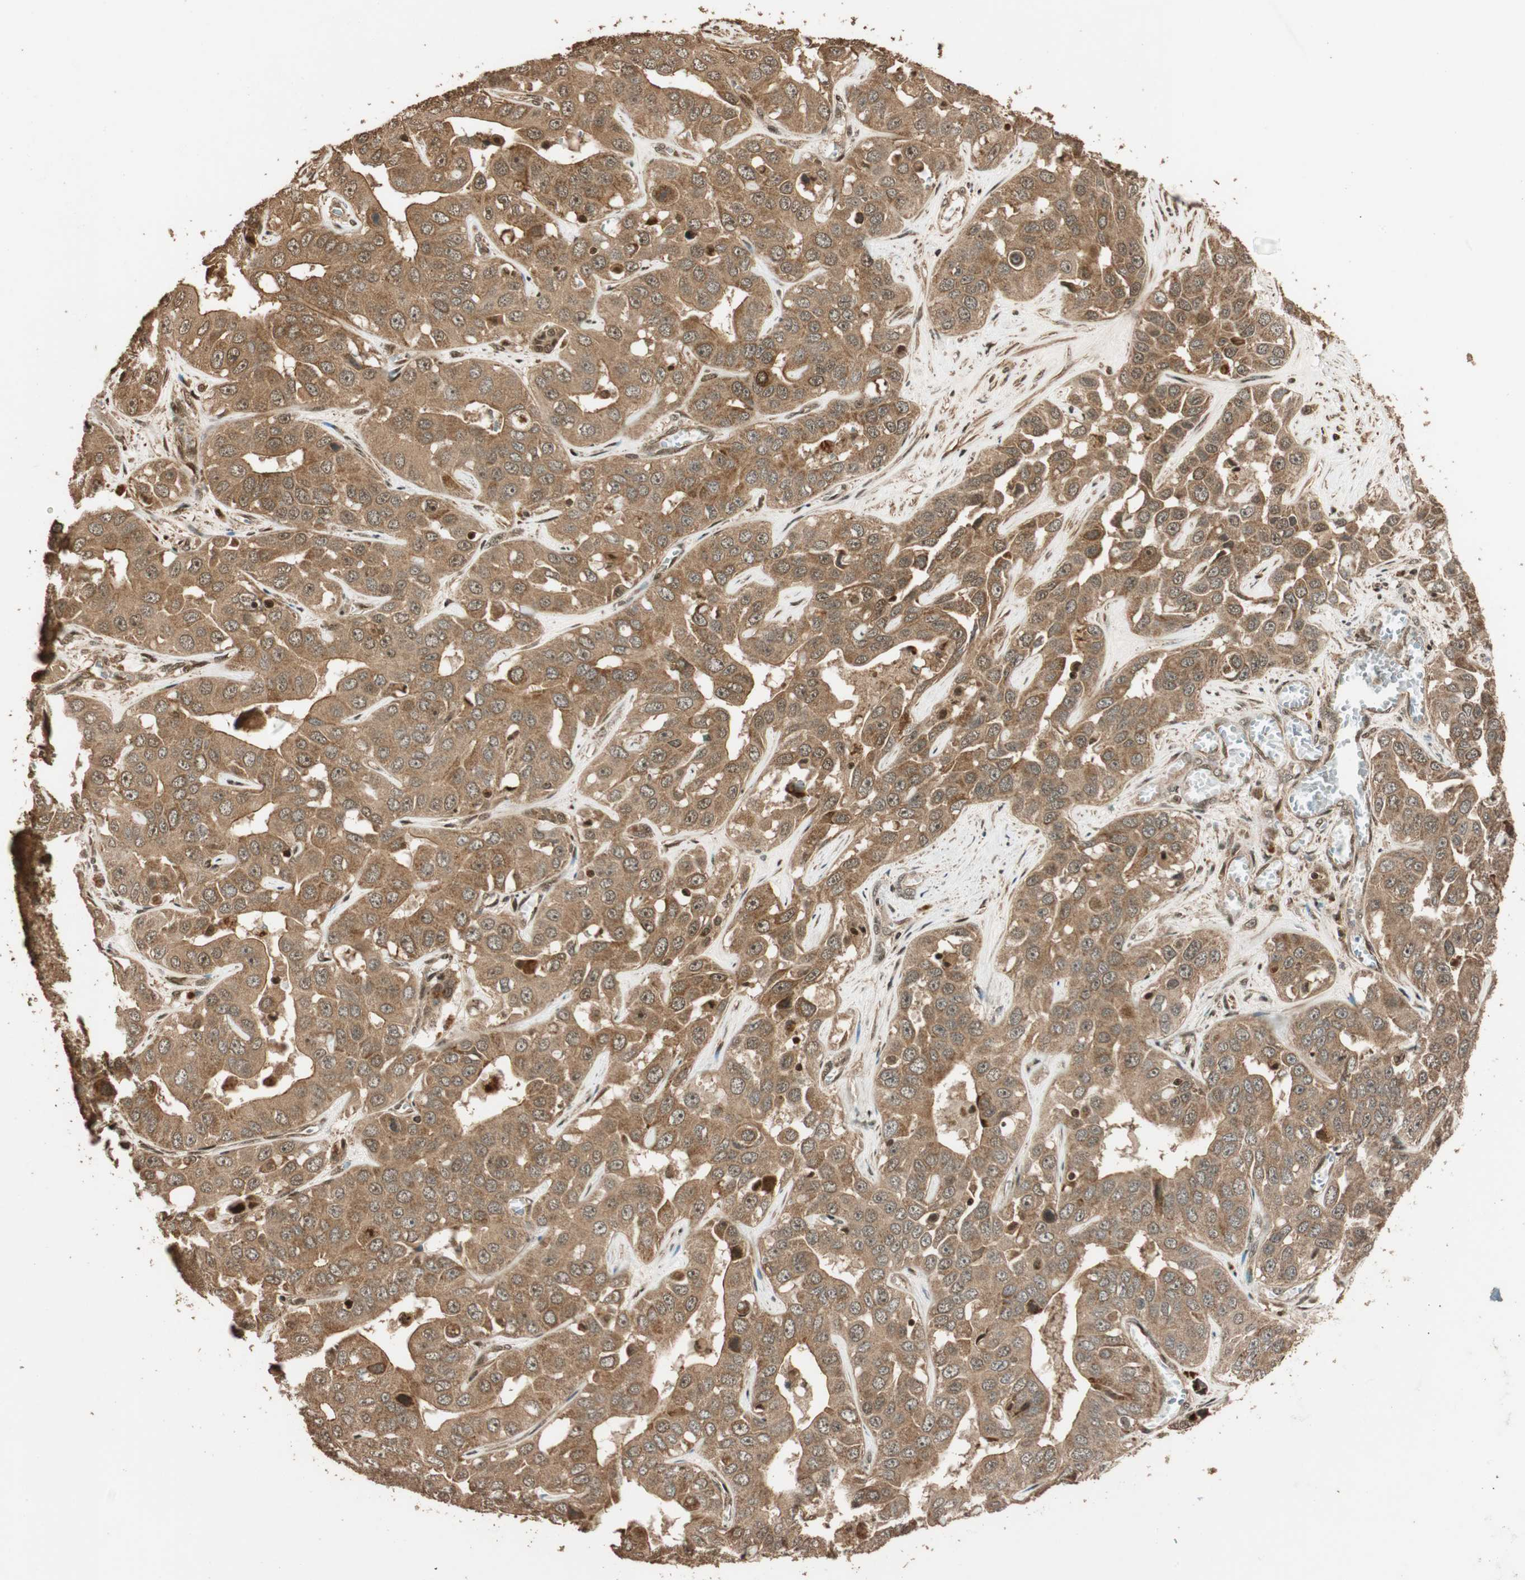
{"staining": {"intensity": "moderate", "quantity": ">75%", "location": "cytoplasmic/membranous"}, "tissue": "liver cancer", "cell_type": "Tumor cells", "image_type": "cancer", "snomed": [{"axis": "morphology", "description": "Cholangiocarcinoma"}, {"axis": "topography", "description": "Liver"}], "caption": "A brown stain labels moderate cytoplasmic/membranous positivity of a protein in human liver cancer (cholangiocarcinoma) tumor cells.", "gene": "ALKBH5", "patient": {"sex": "female", "age": 52}}